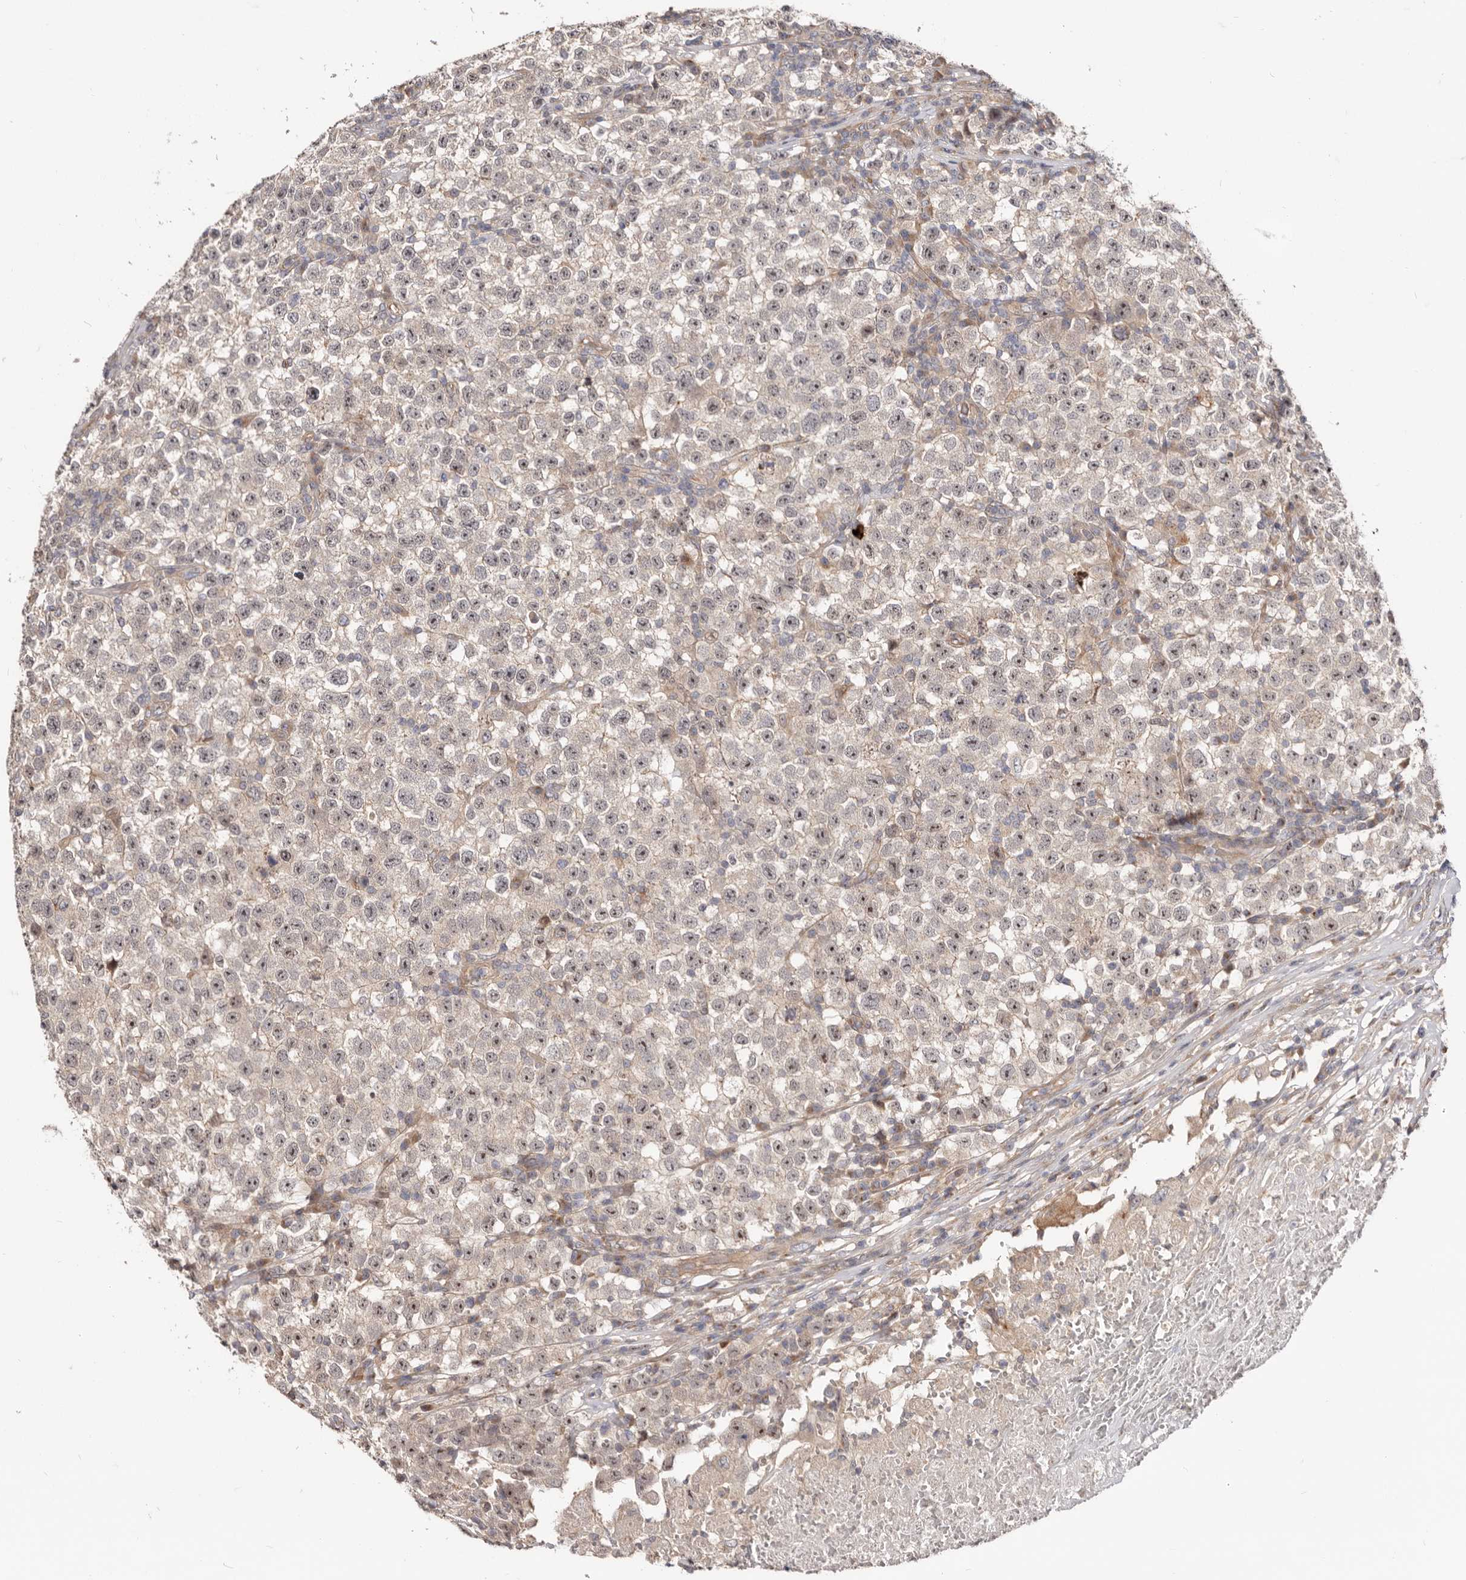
{"staining": {"intensity": "weak", "quantity": ">75%", "location": "nuclear"}, "tissue": "testis cancer", "cell_type": "Tumor cells", "image_type": "cancer", "snomed": [{"axis": "morphology", "description": "Seminoma, NOS"}, {"axis": "topography", "description": "Testis"}], "caption": "Seminoma (testis) stained for a protein (brown) reveals weak nuclear positive staining in approximately >75% of tumor cells.", "gene": "GPATCH4", "patient": {"sex": "male", "age": 22}}